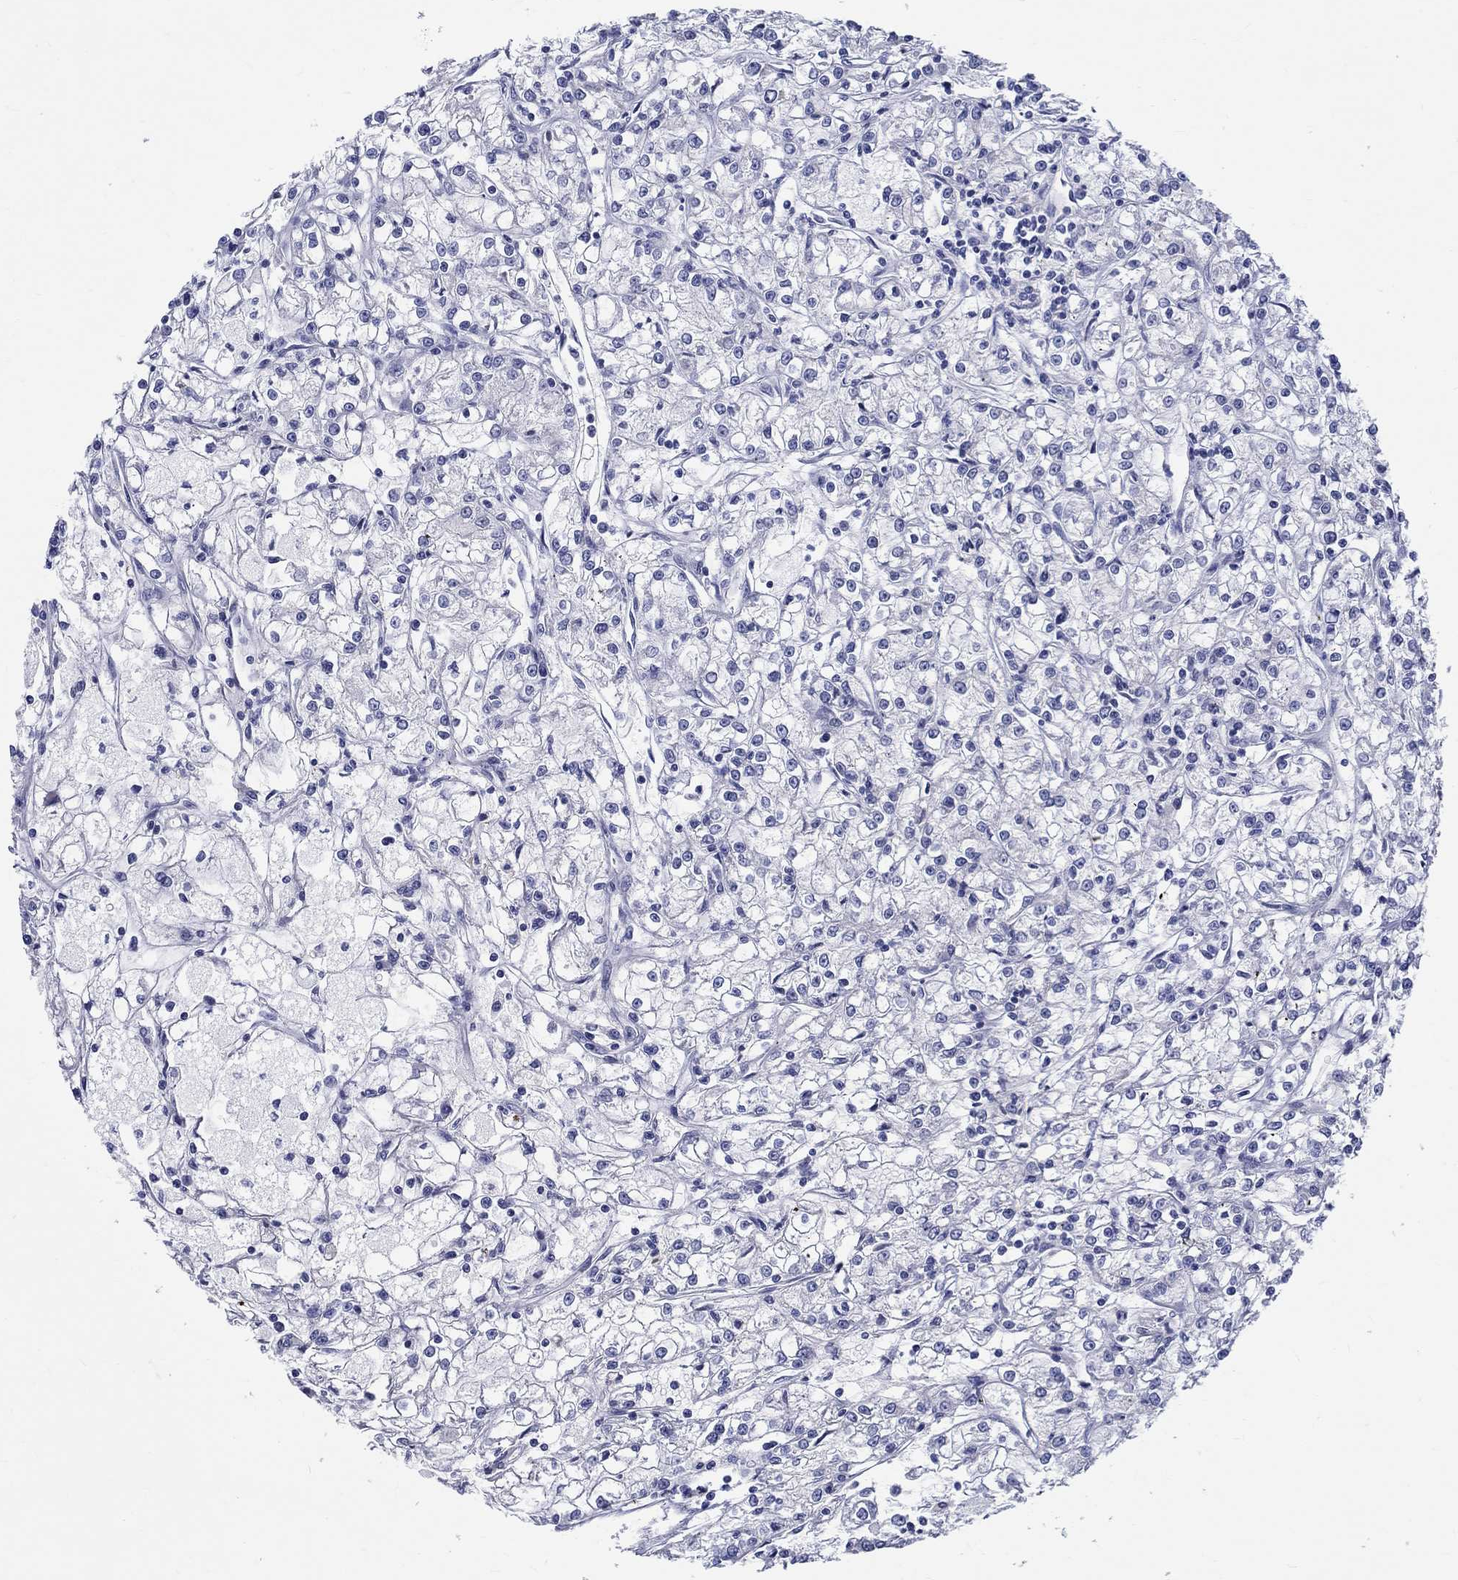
{"staining": {"intensity": "negative", "quantity": "none", "location": "none"}, "tissue": "renal cancer", "cell_type": "Tumor cells", "image_type": "cancer", "snomed": [{"axis": "morphology", "description": "Adenocarcinoma, NOS"}, {"axis": "topography", "description": "Kidney"}], "caption": "Immunohistochemistry micrograph of neoplastic tissue: human adenocarcinoma (renal) stained with DAB (3,3'-diaminobenzidine) displays no significant protein expression in tumor cells.", "gene": "ST6GALNAC1", "patient": {"sex": "female", "age": 59}}